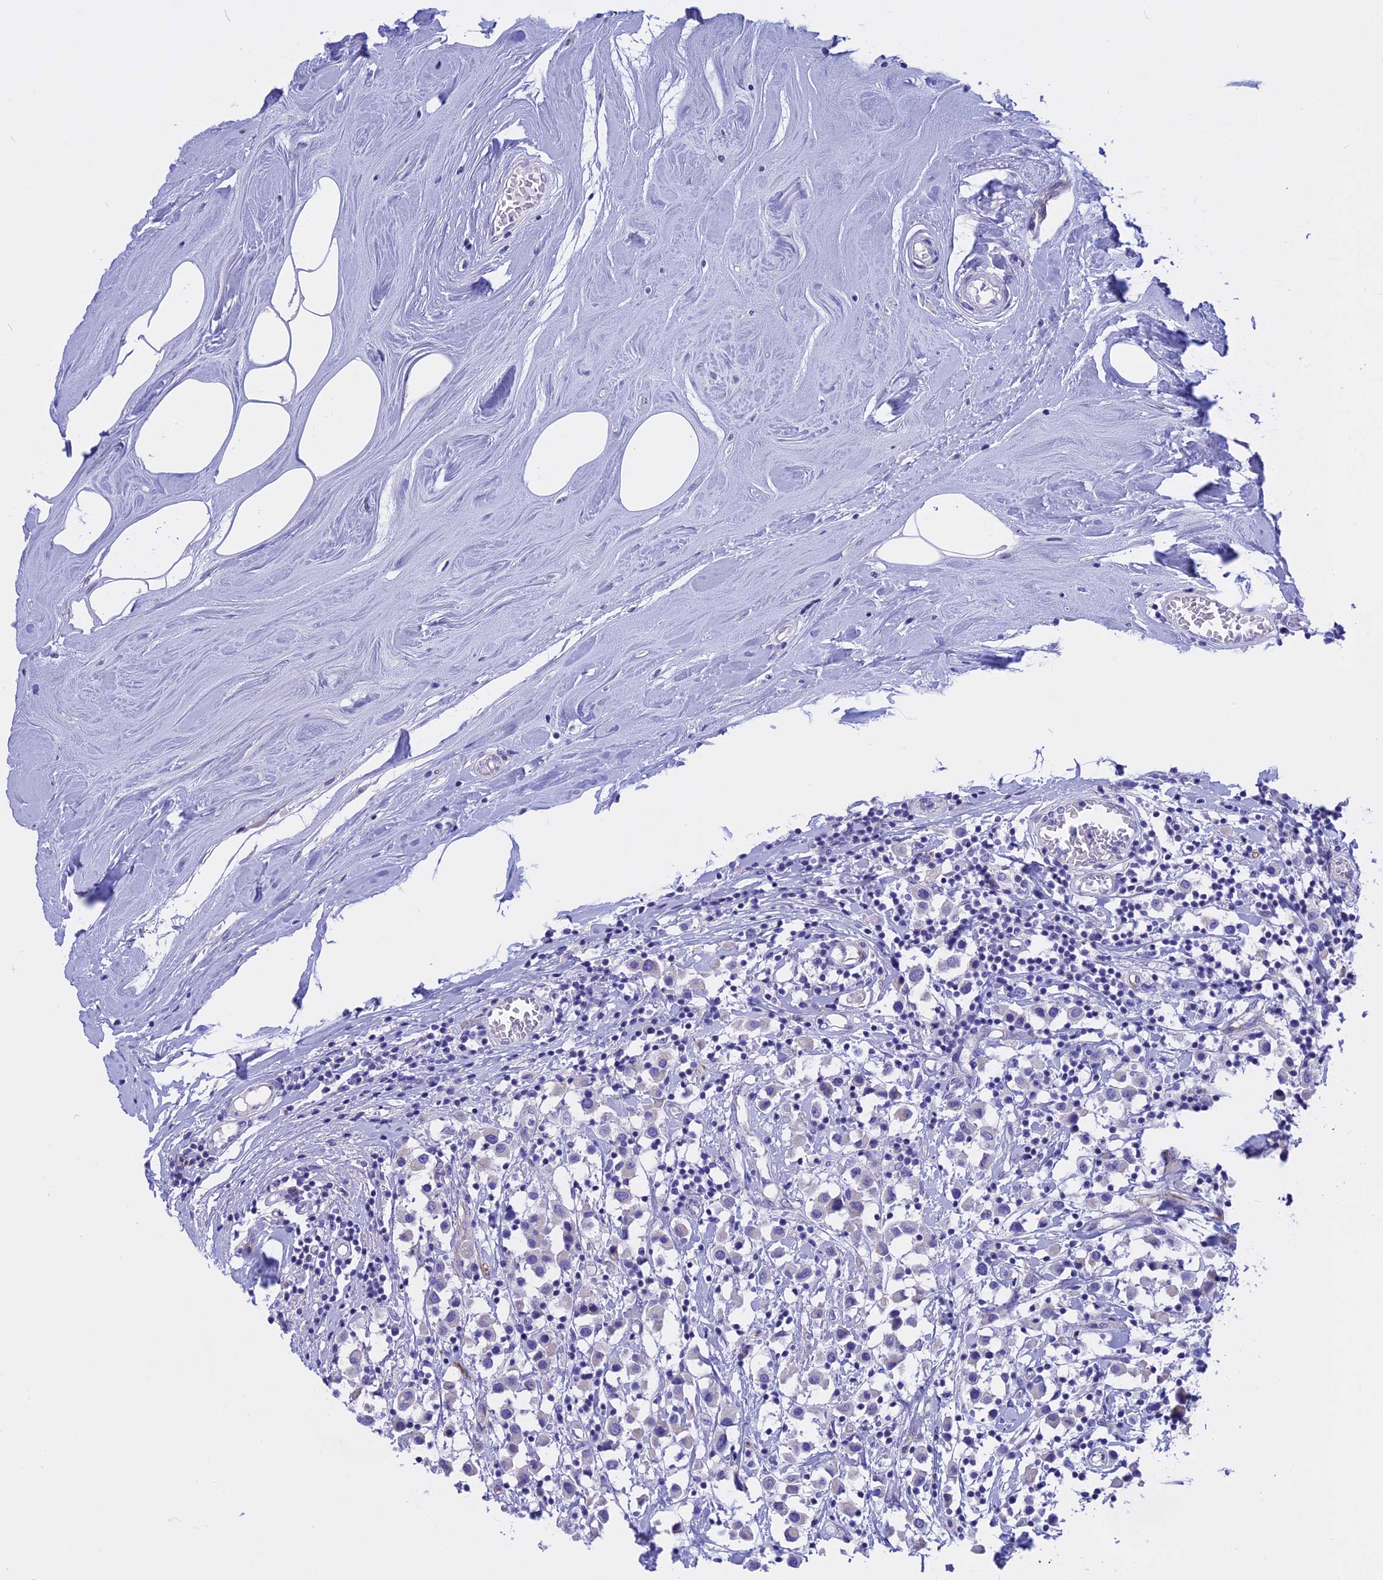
{"staining": {"intensity": "negative", "quantity": "none", "location": "none"}, "tissue": "breast cancer", "cell_type": "Tumor cells", "image_type": "cancer", "snomed": [{"axis": "morphology", "description": "Duct carcinoma"}, {"axis": "topography", "description": "Breast"}], "caption": "This is a image of IHC staining of invasive ductal carcinoma (breast), which shows no positivity in tumor cells.", "gene": "TMEM138", "patient": {"sex": "female", "age": 61}}